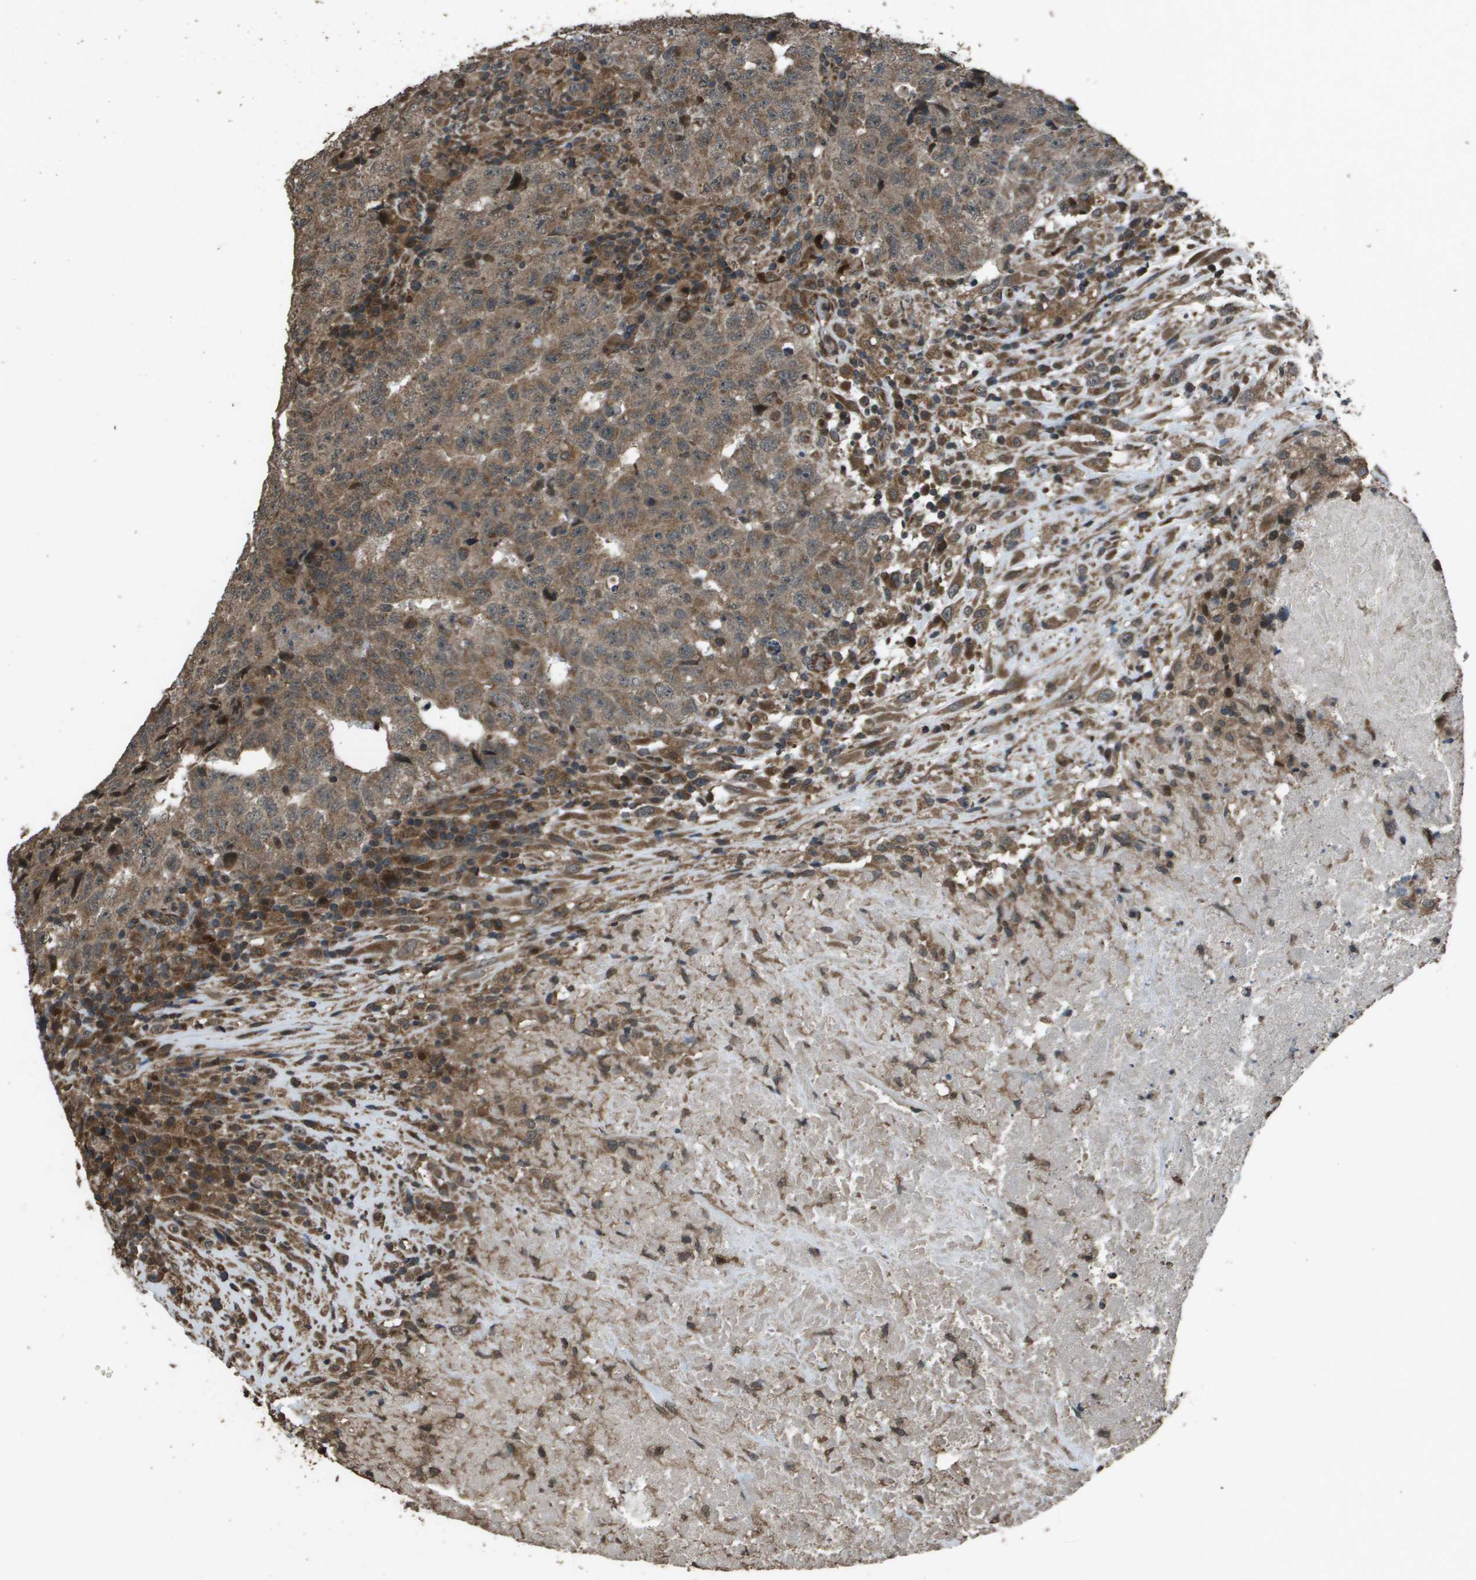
{"staining": {"intensity": "moderate", "quantity": ">75%", "location": "cytoplasmic/membranous"}, "tissue": "testis cancer", "cell_type": "Tumor cells", "image_type": "cancer", "snomed": [{"axis": "morphology", "description": "Necrosis, NOS"}, {"axis": "morphology", "description": "Carcinoma, Embryonal, NOS"}, {"axis": "topography", "description": "Testis"}], "caption": "This is a photomicrograph of IHC staining of testis embryonal carcinoma, which shows moderate expression in the cytoplasmic/membranous of tumor cells.", "gene": "FIG4", "patient": {"sex": "male", "age": 19}}